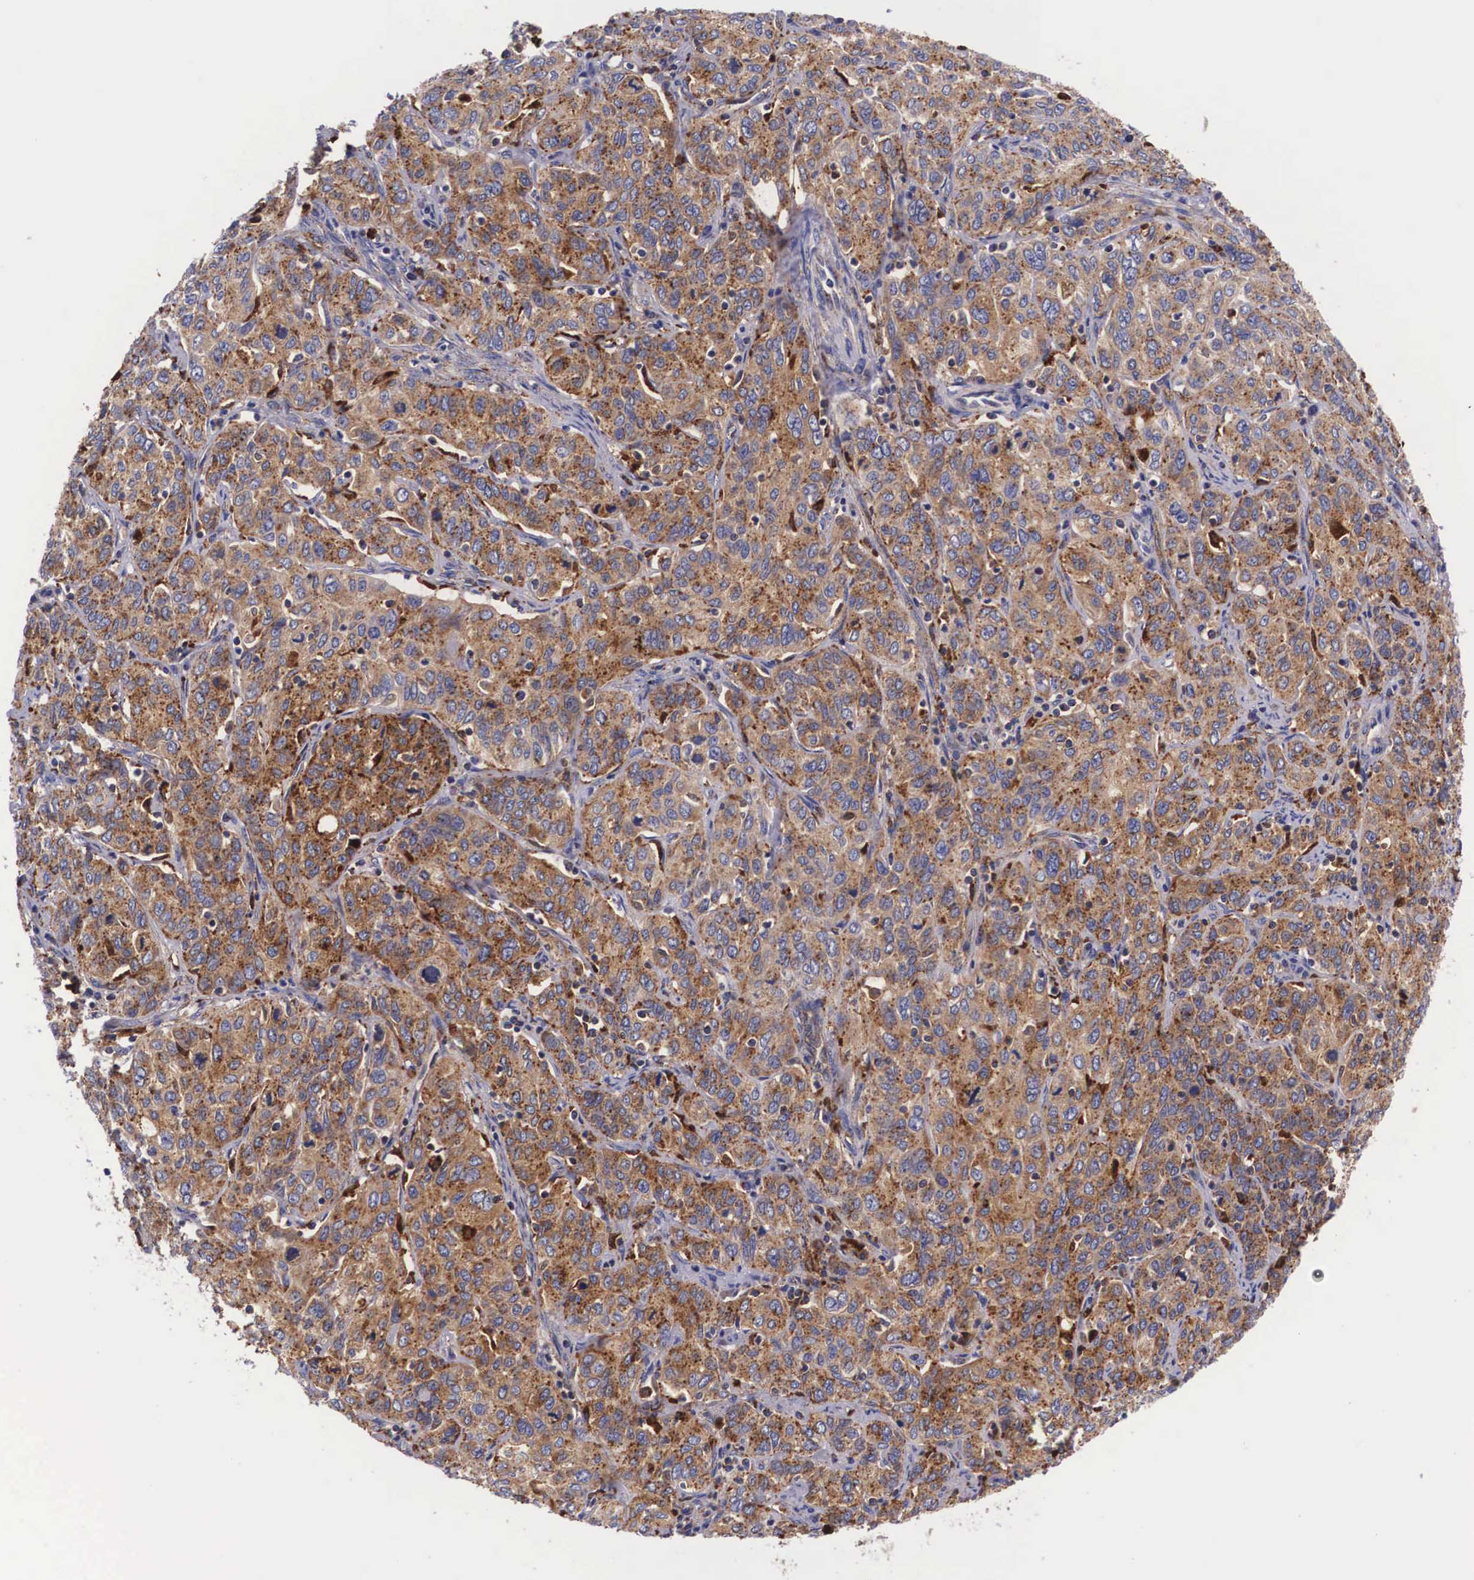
{"staining": {"intensity": "strong", "quantity": ">75%", "location": "cytoplasmic/membranous"}, "tissue": "cervical cancer", "cell_type": "Tumor cells", "image_type": "cancer", "snomed": [{"axis": "morphology", "description": "Squamous cell carcinoma, NOS"}, {"axis": "topography", "description": "Cervix"}], "caption": "Squamous cell carcinoma (cervical) tissue exhibits strong cytoplasmic/membranous staining in about >75% of tumor cells, visualized by immunohistochemistry.", "gene": "NAGA", "patient": {"sex": "female", "age": 38}}